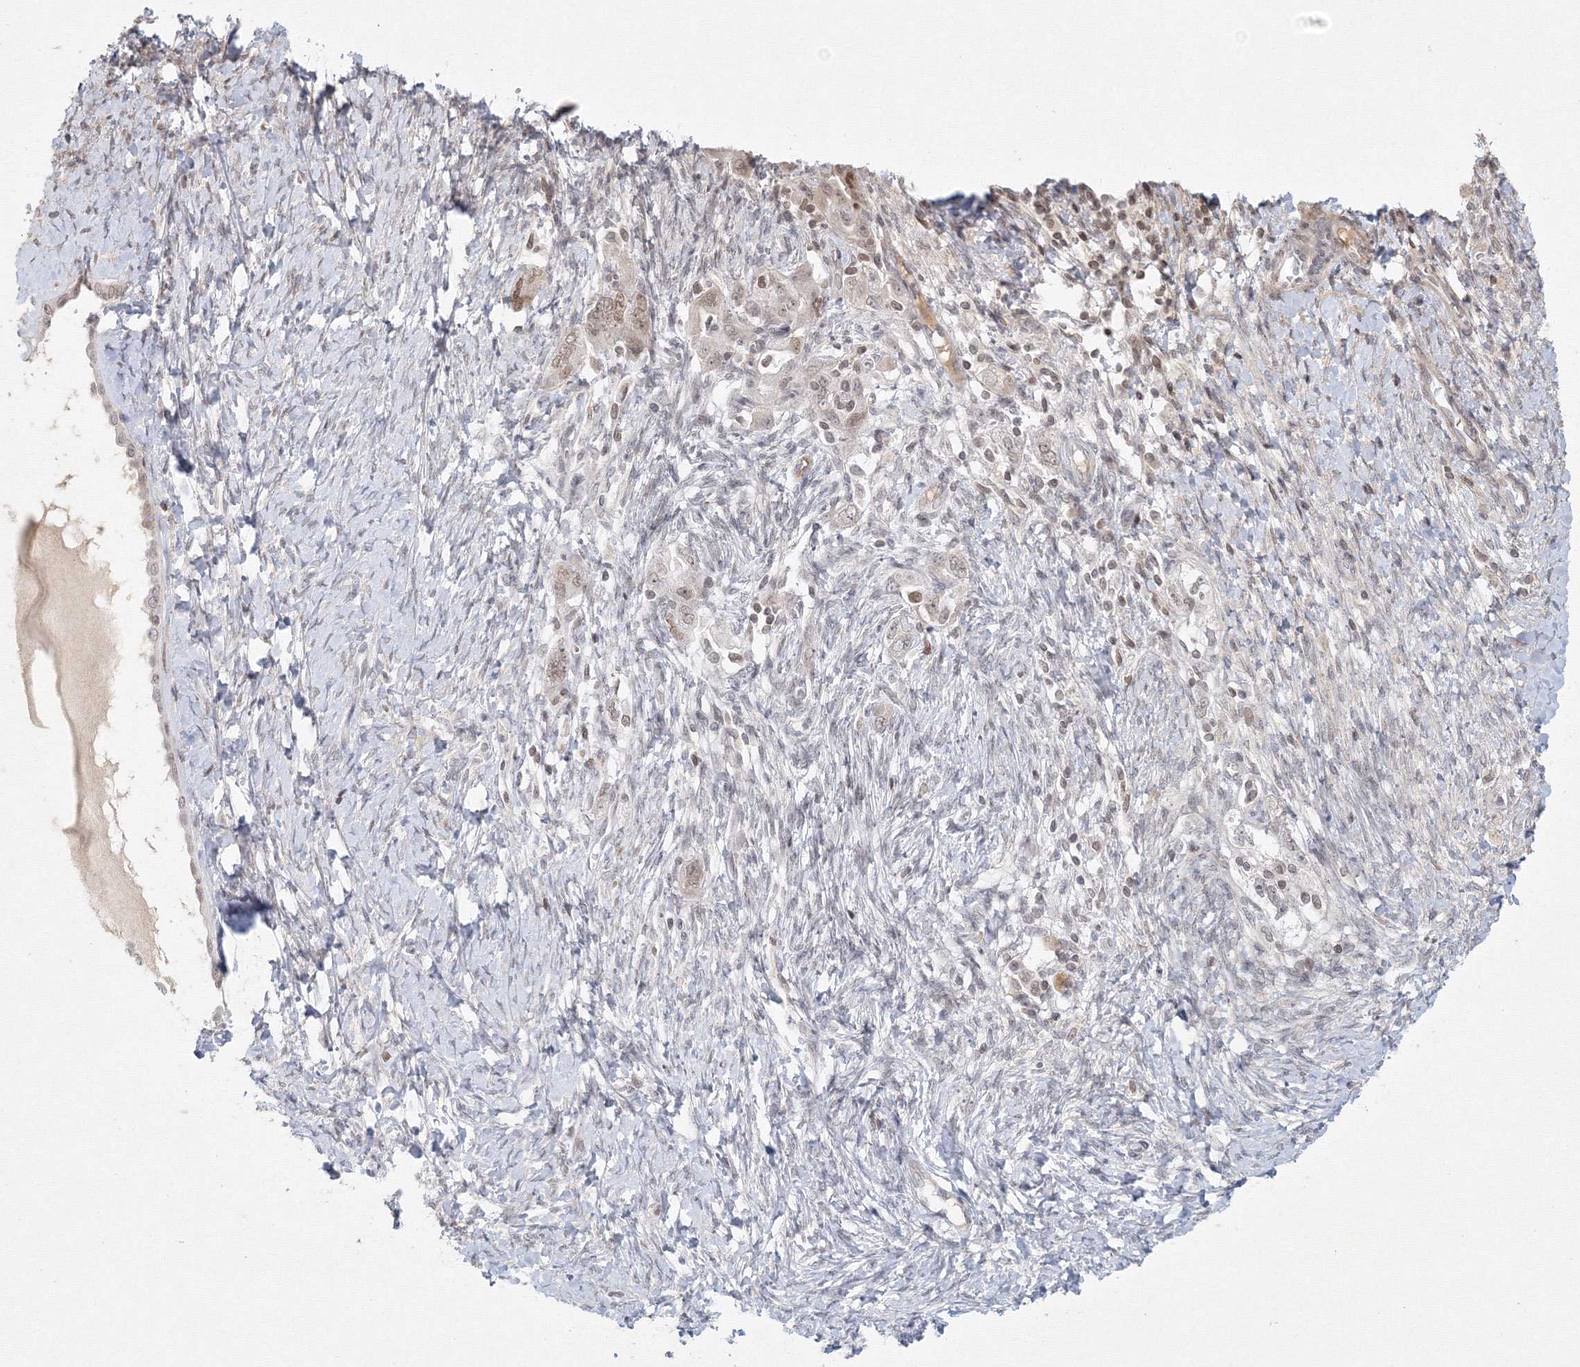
{"staining": {"intensity": "weak", "quantity": "<25%", "location": "nuclear"}, "tissue": "ovarian cancer", "cell_type": "Tumor cells", "image_type": "cancer", "snomed": [{"axis": "morphology", "description": "Carcinoma, NOS"}, {"axis": "morphology", "description": "Cystadenocarcinoma, serous, NOS"}, {"axis": "topography", "description": "Ovary"}], "caption": "The immunohistochemistry (IHC) image has no significant positivity in tumor cells of ovarian cancer (serous cystadenocarcinoma) tissue.", "gene": "KIF4A", "patient": {"sex": "female", "age": 69}}